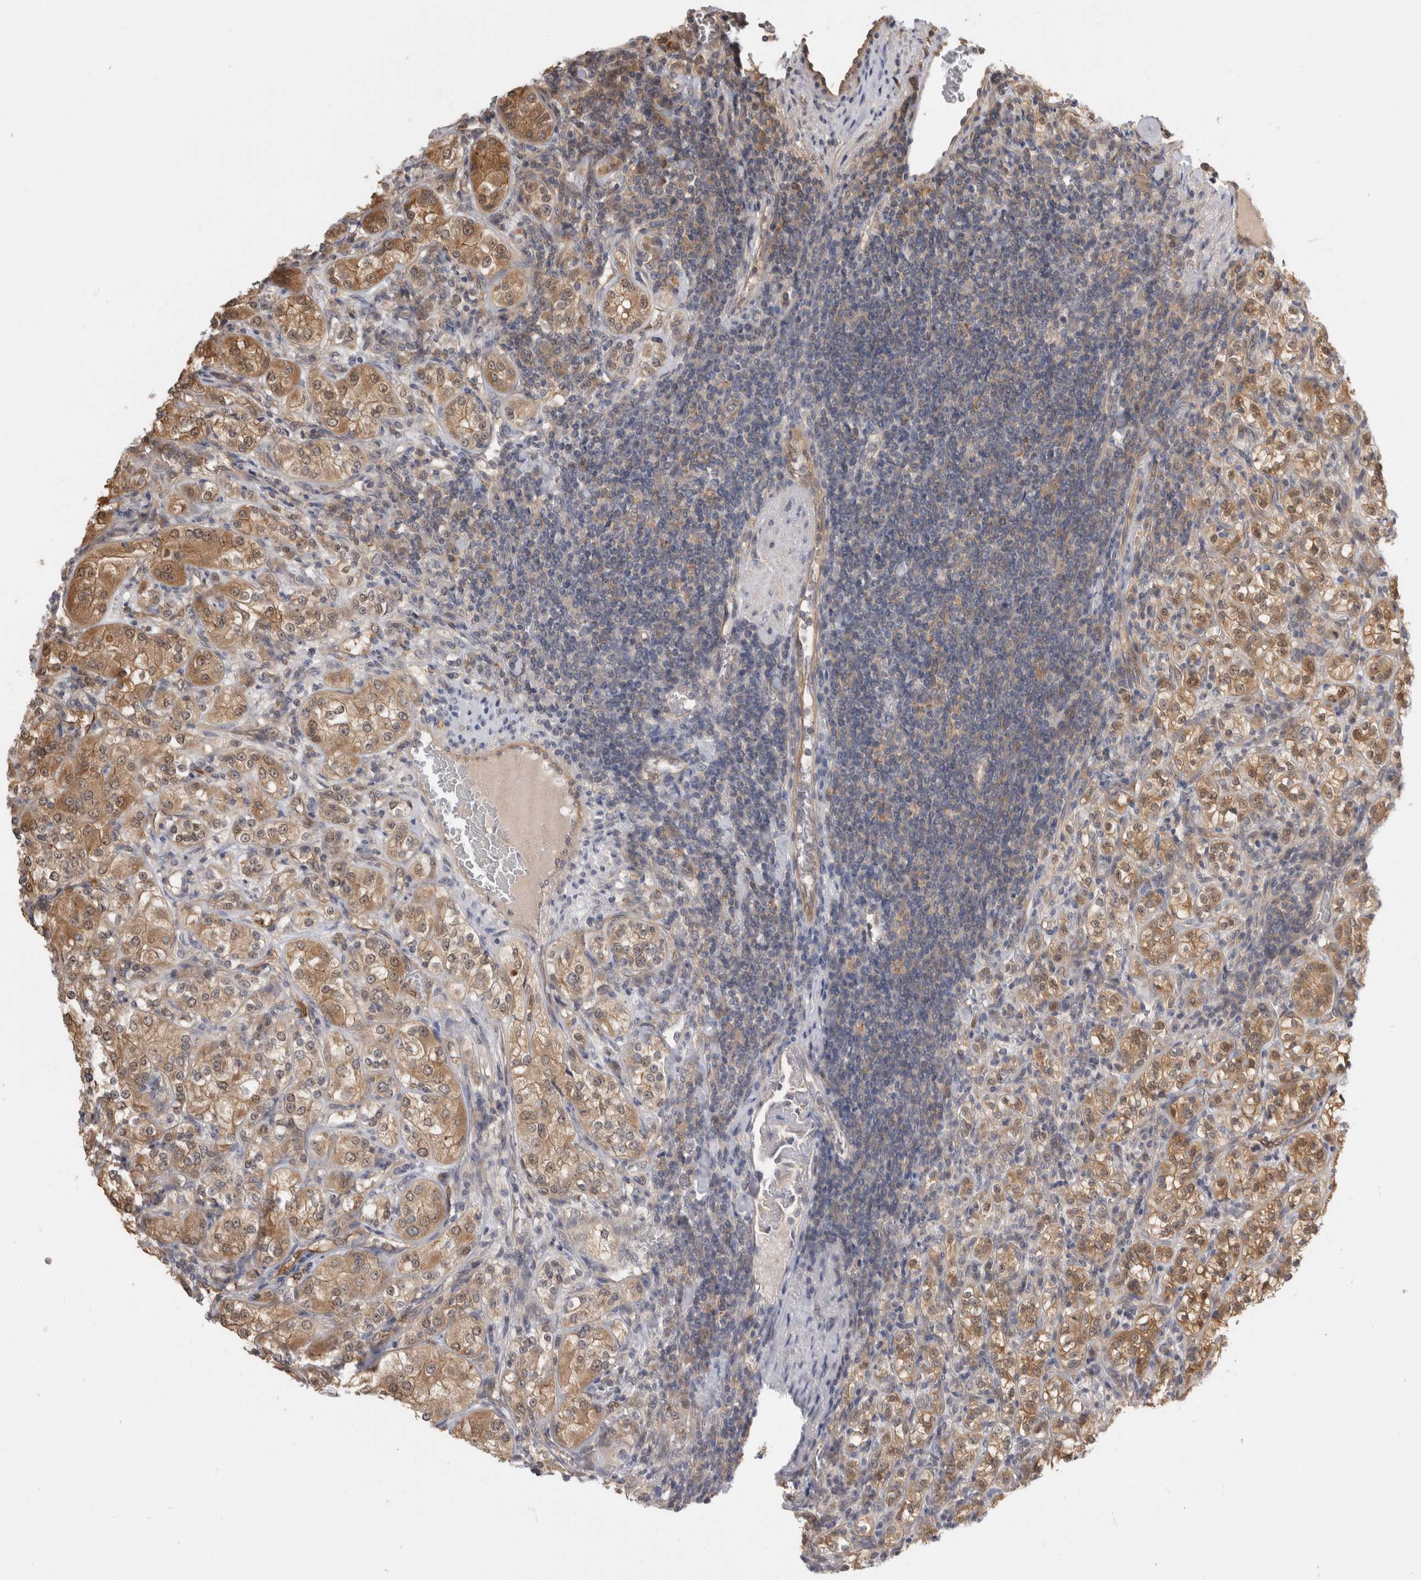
{"staining": {"intensity": "moderate", "quantity": ">75%", "location": "cytoplasmic/membranous"}, "tissue": "renal cancer", "cell_type": "Tumor cells", "image_type": "cancer", "snomed": [{"axis": "morphology", "description": "Adenocarcinoma, NOS"}, {"axis": "topography", "description": "Kidney"}], "caption": "This photomicrograph displays IHC staining of human renal cancer, with medium moderate cytoplasmic/membranous staining in about >75% of tumor cells.", "gene": "PGM1", "patient": {"sex": "male", "age": 77}}